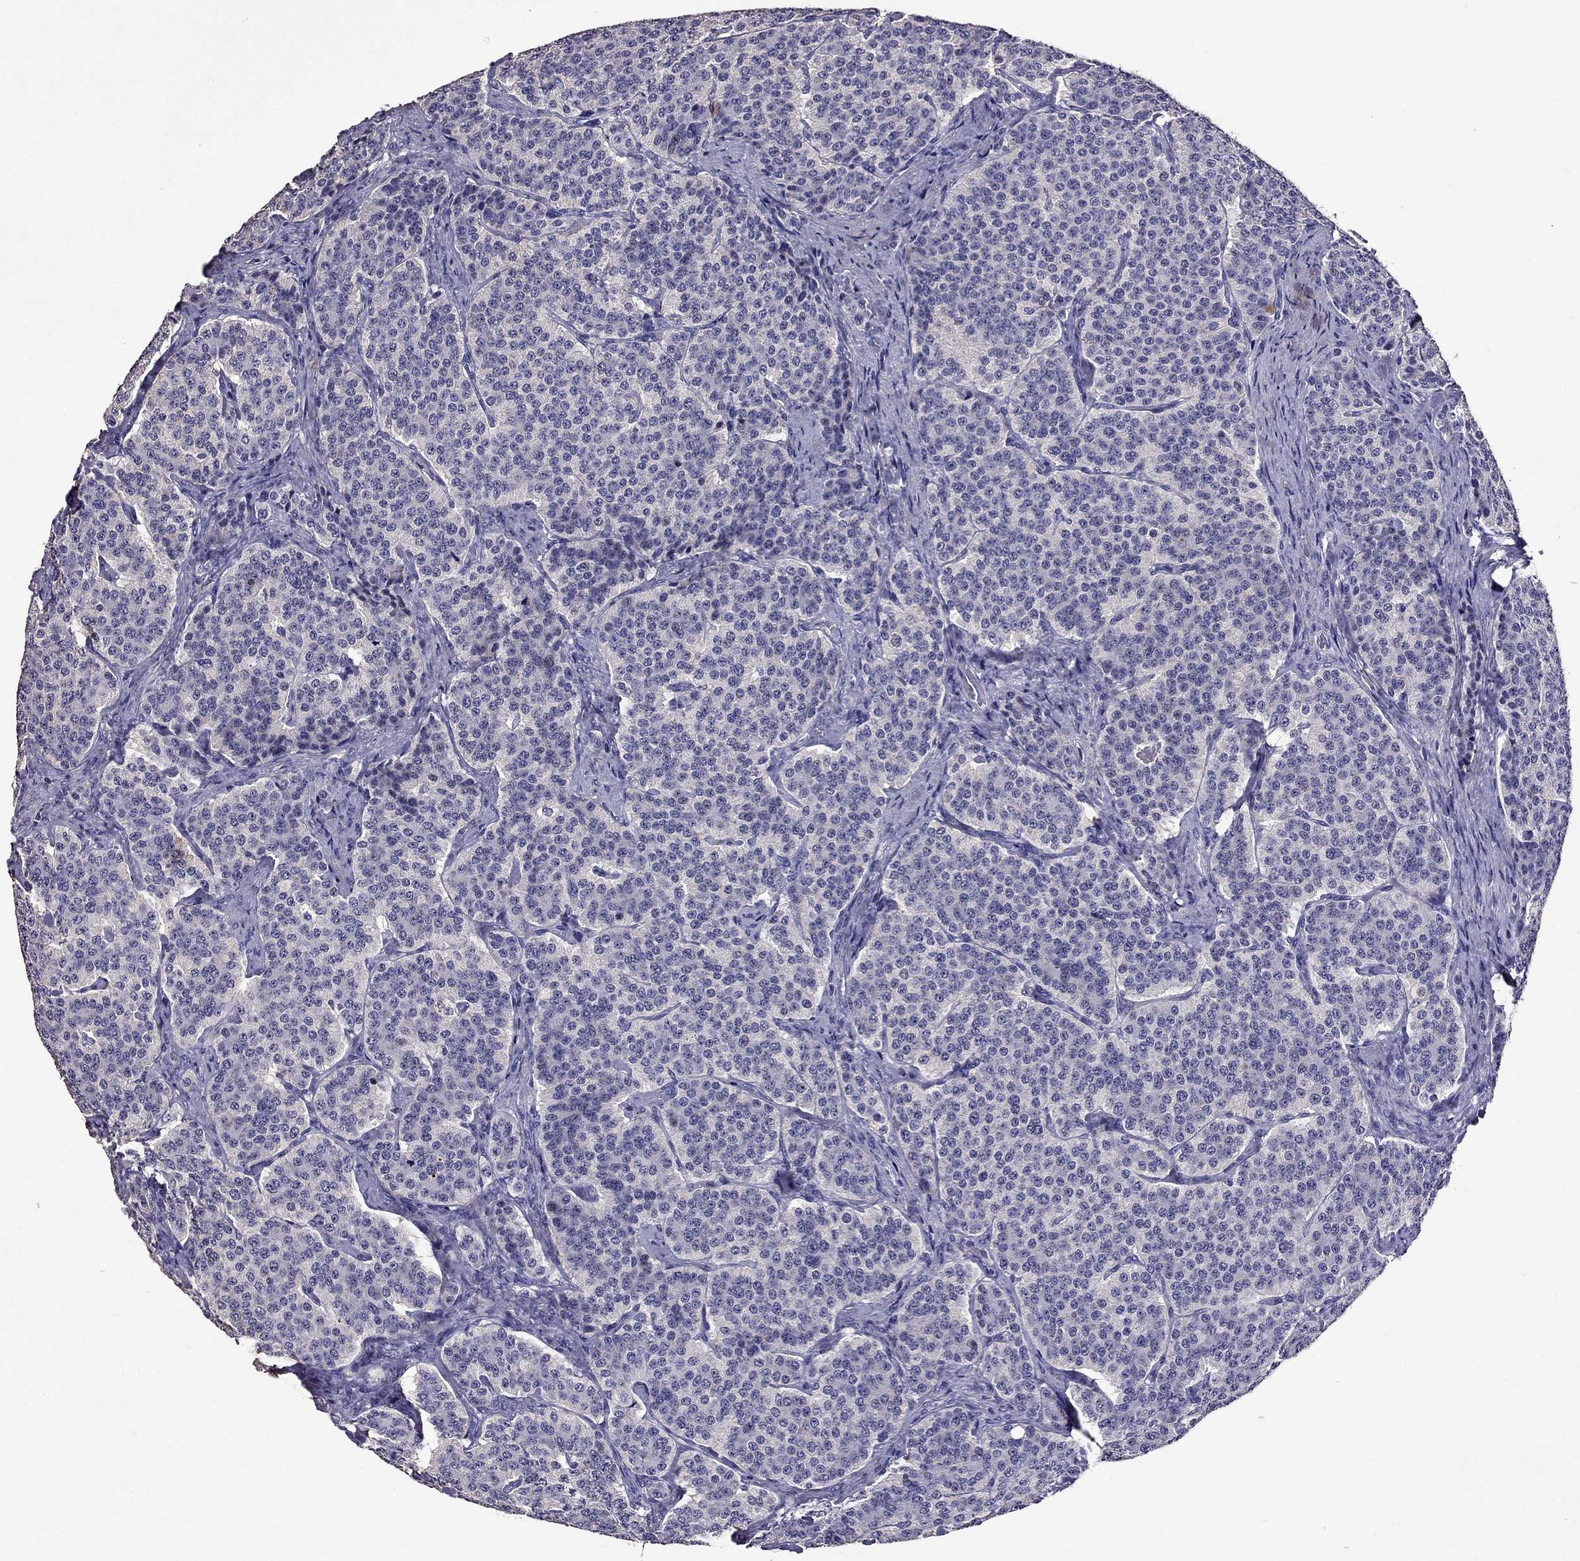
{"staining": {"intensity": "negative", "quantity": "none", "location": "none"}, "tissue": "carcinoid", "cell_type": "Tumor cells", "image_type": "cancer", "snomed": [{"axis": "morphology", "description": "Carcinoid, malignant, NOS"}, {"axis": "topography", "description": "Small intestine"}], "caption": "Carcinoid was stained to show a protein in brown. There is no significant expression in tumor cells. The staining is performed using DAB (3,3'-diaminobenzidine) brown chromogen with nuclei counter-stained in using hematoxylin.", "gene": "NKX3-1", "patient": {"sex": "female", "age": 58}}